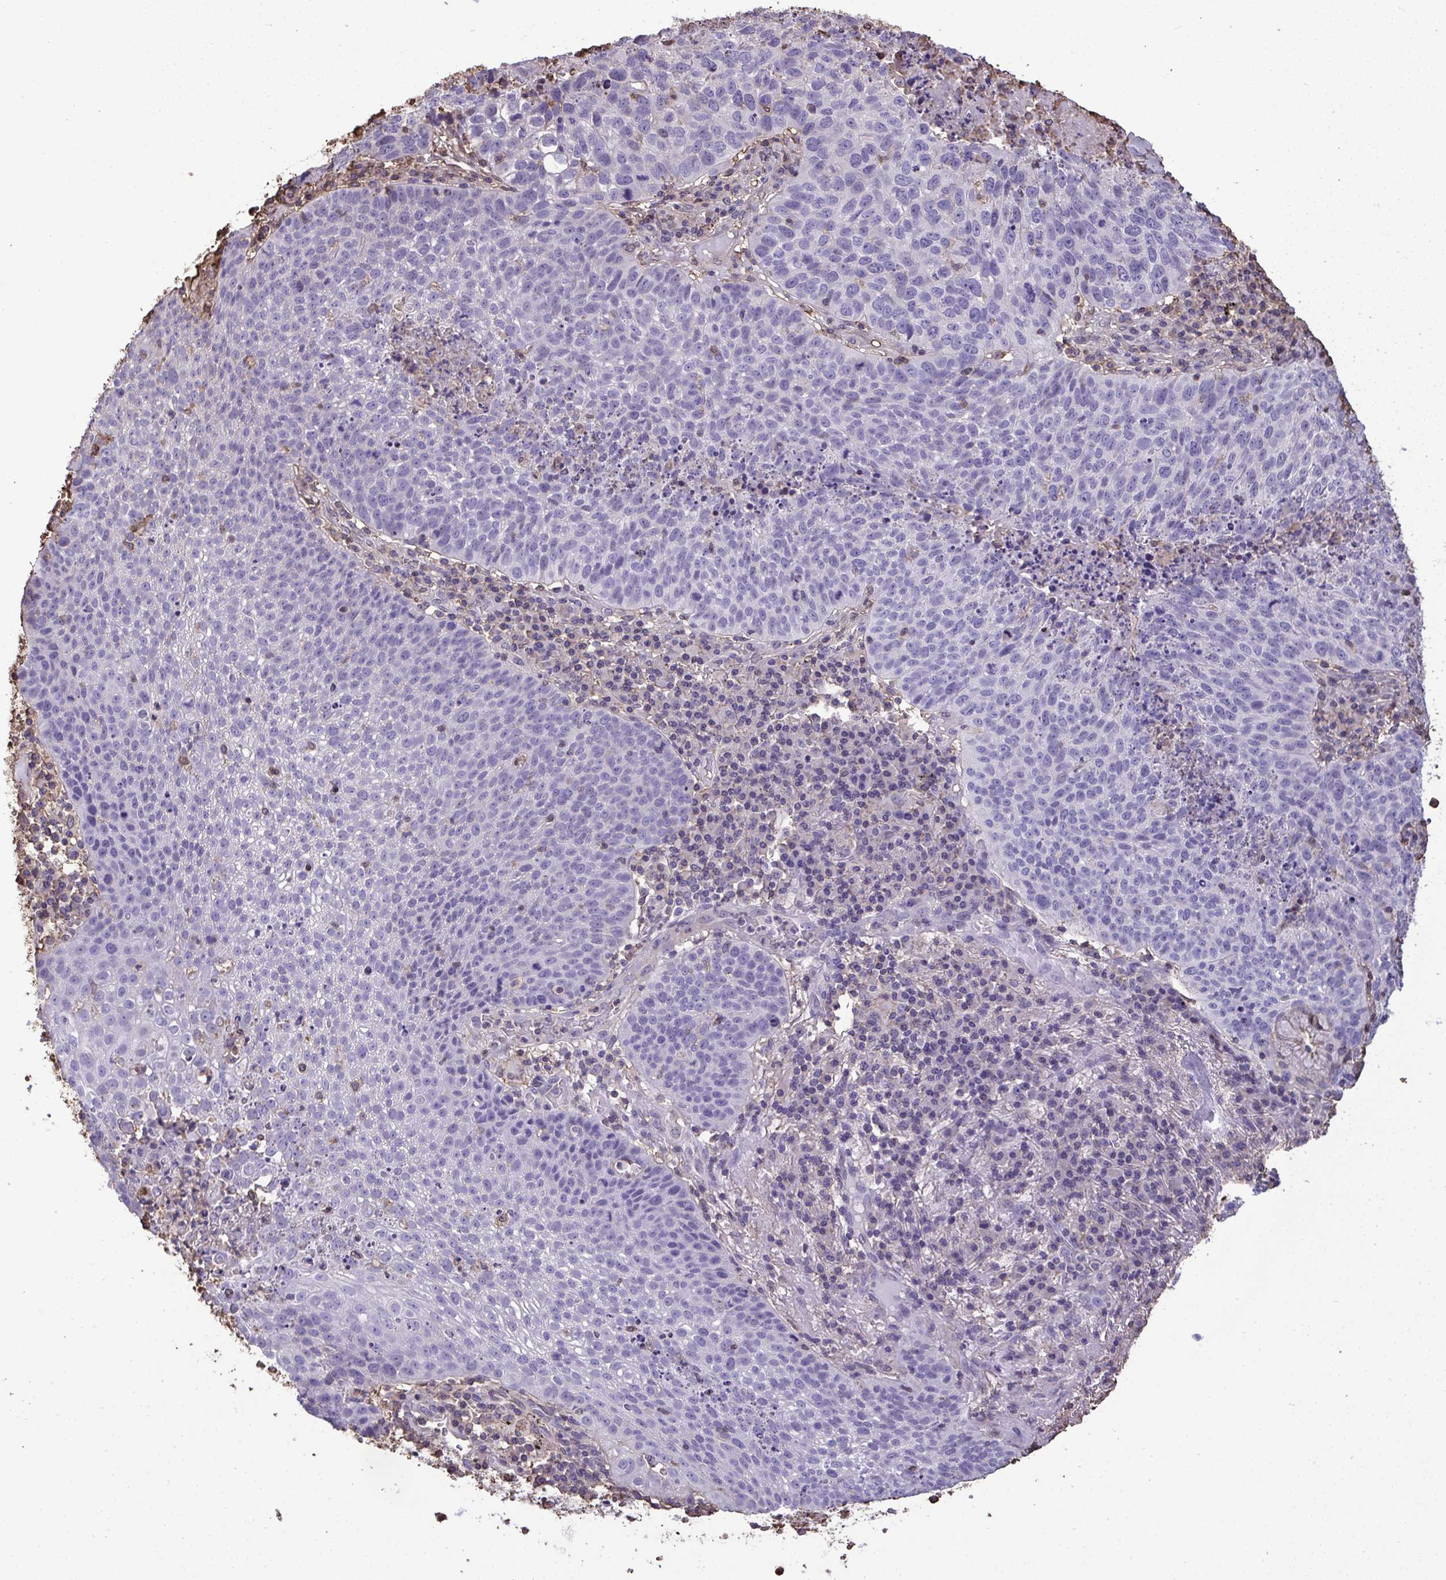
{"staining": {"intensity": "negative", "quantity": "none", "location": "none"}, "tissue": "lung cancer", "cell_type": "Tumor cells", "image_type": "cancer", "snomed": [{"axis": "morphology", "description": "Squamous cell carcinoma, NOS"}, {"axis": "topography", "description": "Lung"}], "caption": "IHC histopathology image of neoplastic tissue: lung squamous cell carcinoma stained with DAB displays no significant protein expression in tumor cells.", "gene": "ANXA5", "patient": {"sex": "male", "age": 63}}